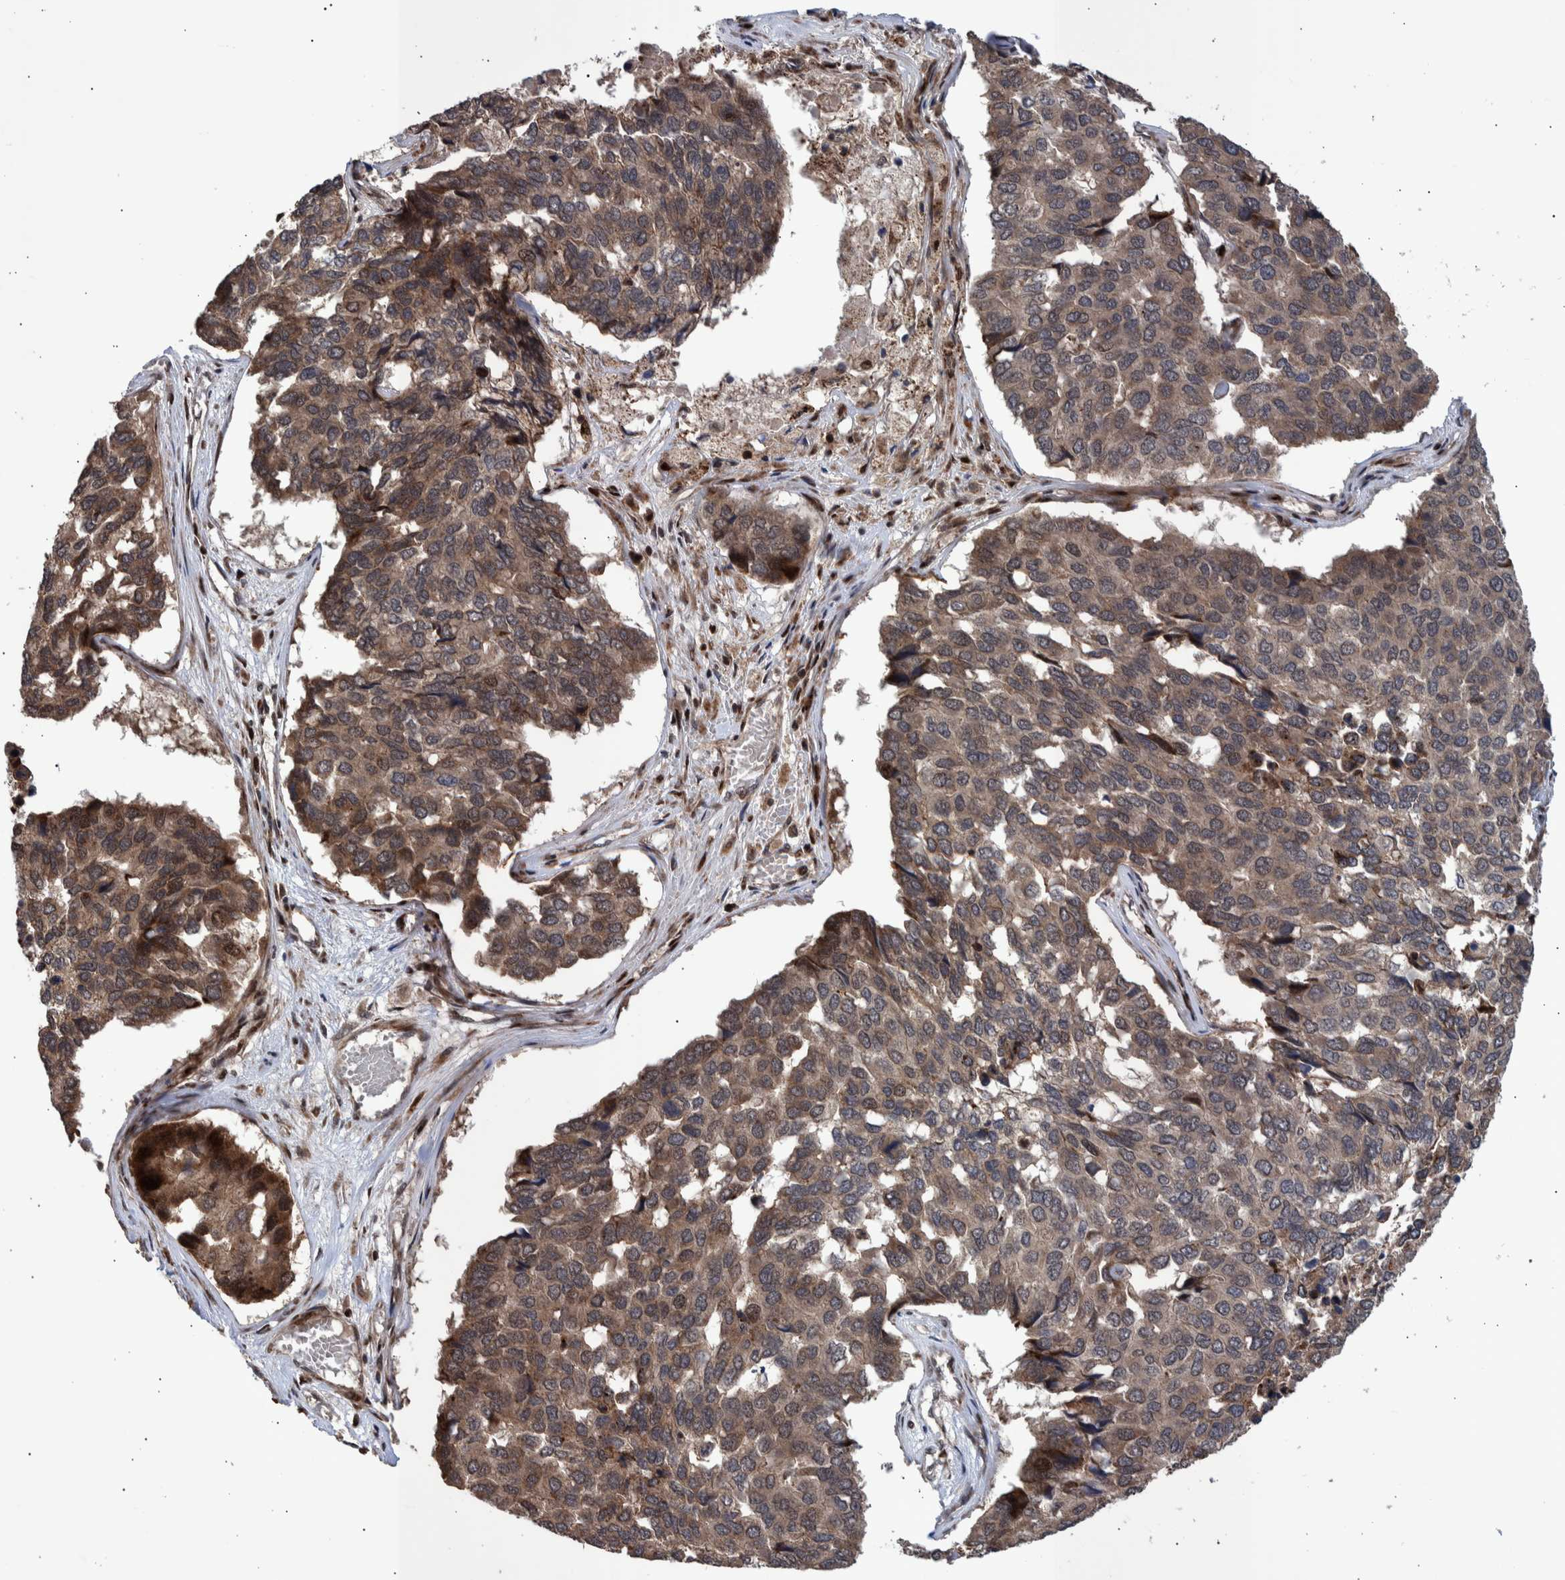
{"staining": {"intensity": "weak", "quantity": ">75%", "location": "cytoplasmic/membranous,nuclear"}, "tissue": "pancreatic cancer", "cell_type": "Tumor cells", "image_type": "cancer", "snomed": [{"axis": "morphology", "description": "Adenocarcinoma, NOS"}, {"axis": "topography", "description": "Pancreas"}], "caption": "The micrograph exhibits staining of adenocarcinoma (pancreatic), revealing weak cytoplasmic/membranous and nuclear protein positivity (brown color) within tumor cells.", "gene": "SHISA6", "patient": {"sex": "male", "age": 50}}